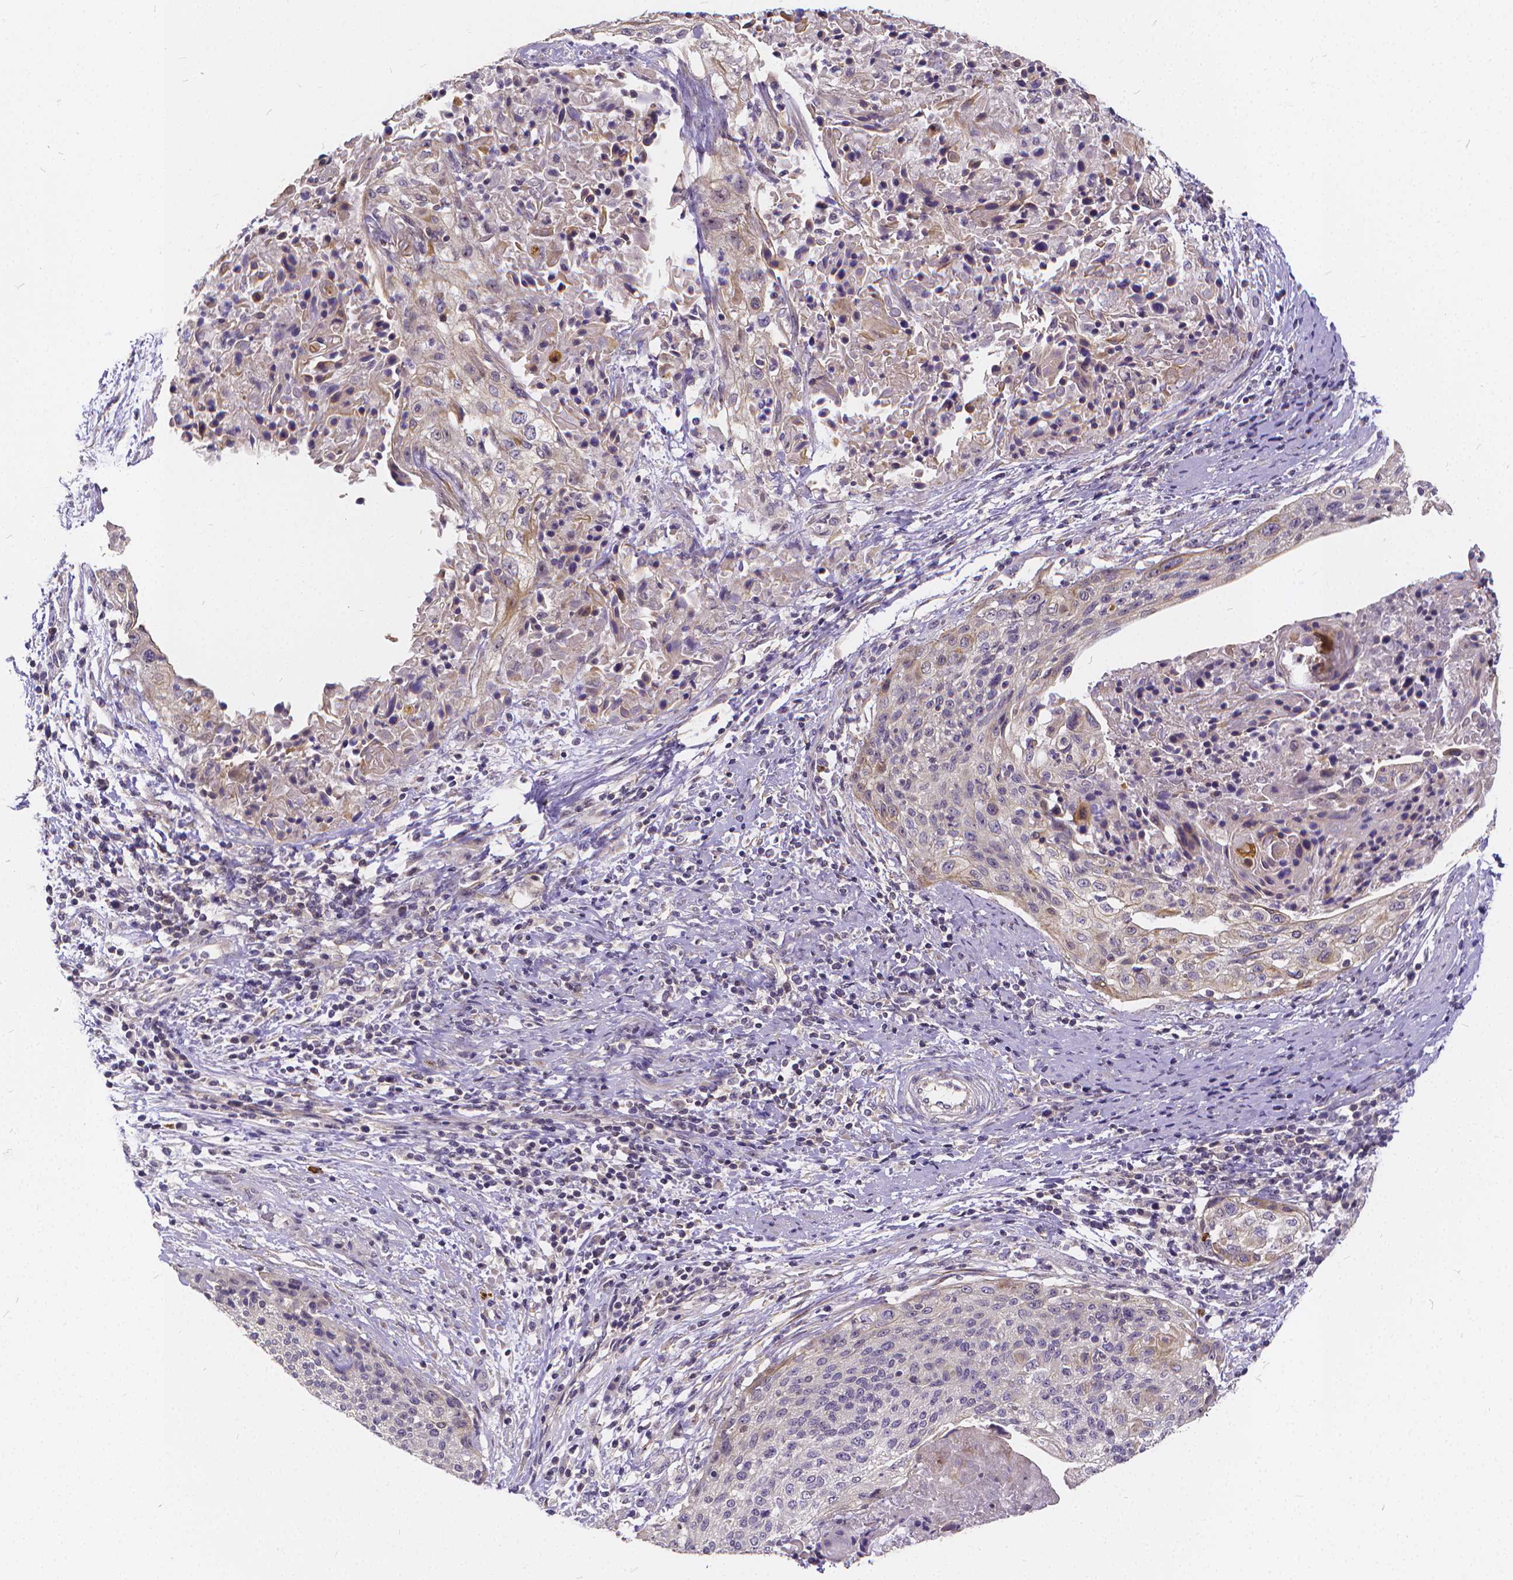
{"staining": {"intensity": "negative", "quantity": "none", "location": "none"}, "tissue": "cervical cancer", "cell_type": "Tumor cells", "image_type": "cancer", "snomed": [{"axis": "morphology", "description": "Squamous cell carcinoma, NOS"}, {"axis": "topography", "description": "Cervix"}], "caption": "DAB (3,3'-diaminobenzidine) immunohistochemical staining of human squamous cell carcinoma (cervical) shows no significant positivity in tumor cells.", "gene": "GLRB", "patient": {"sex": "female", "age": 31}}